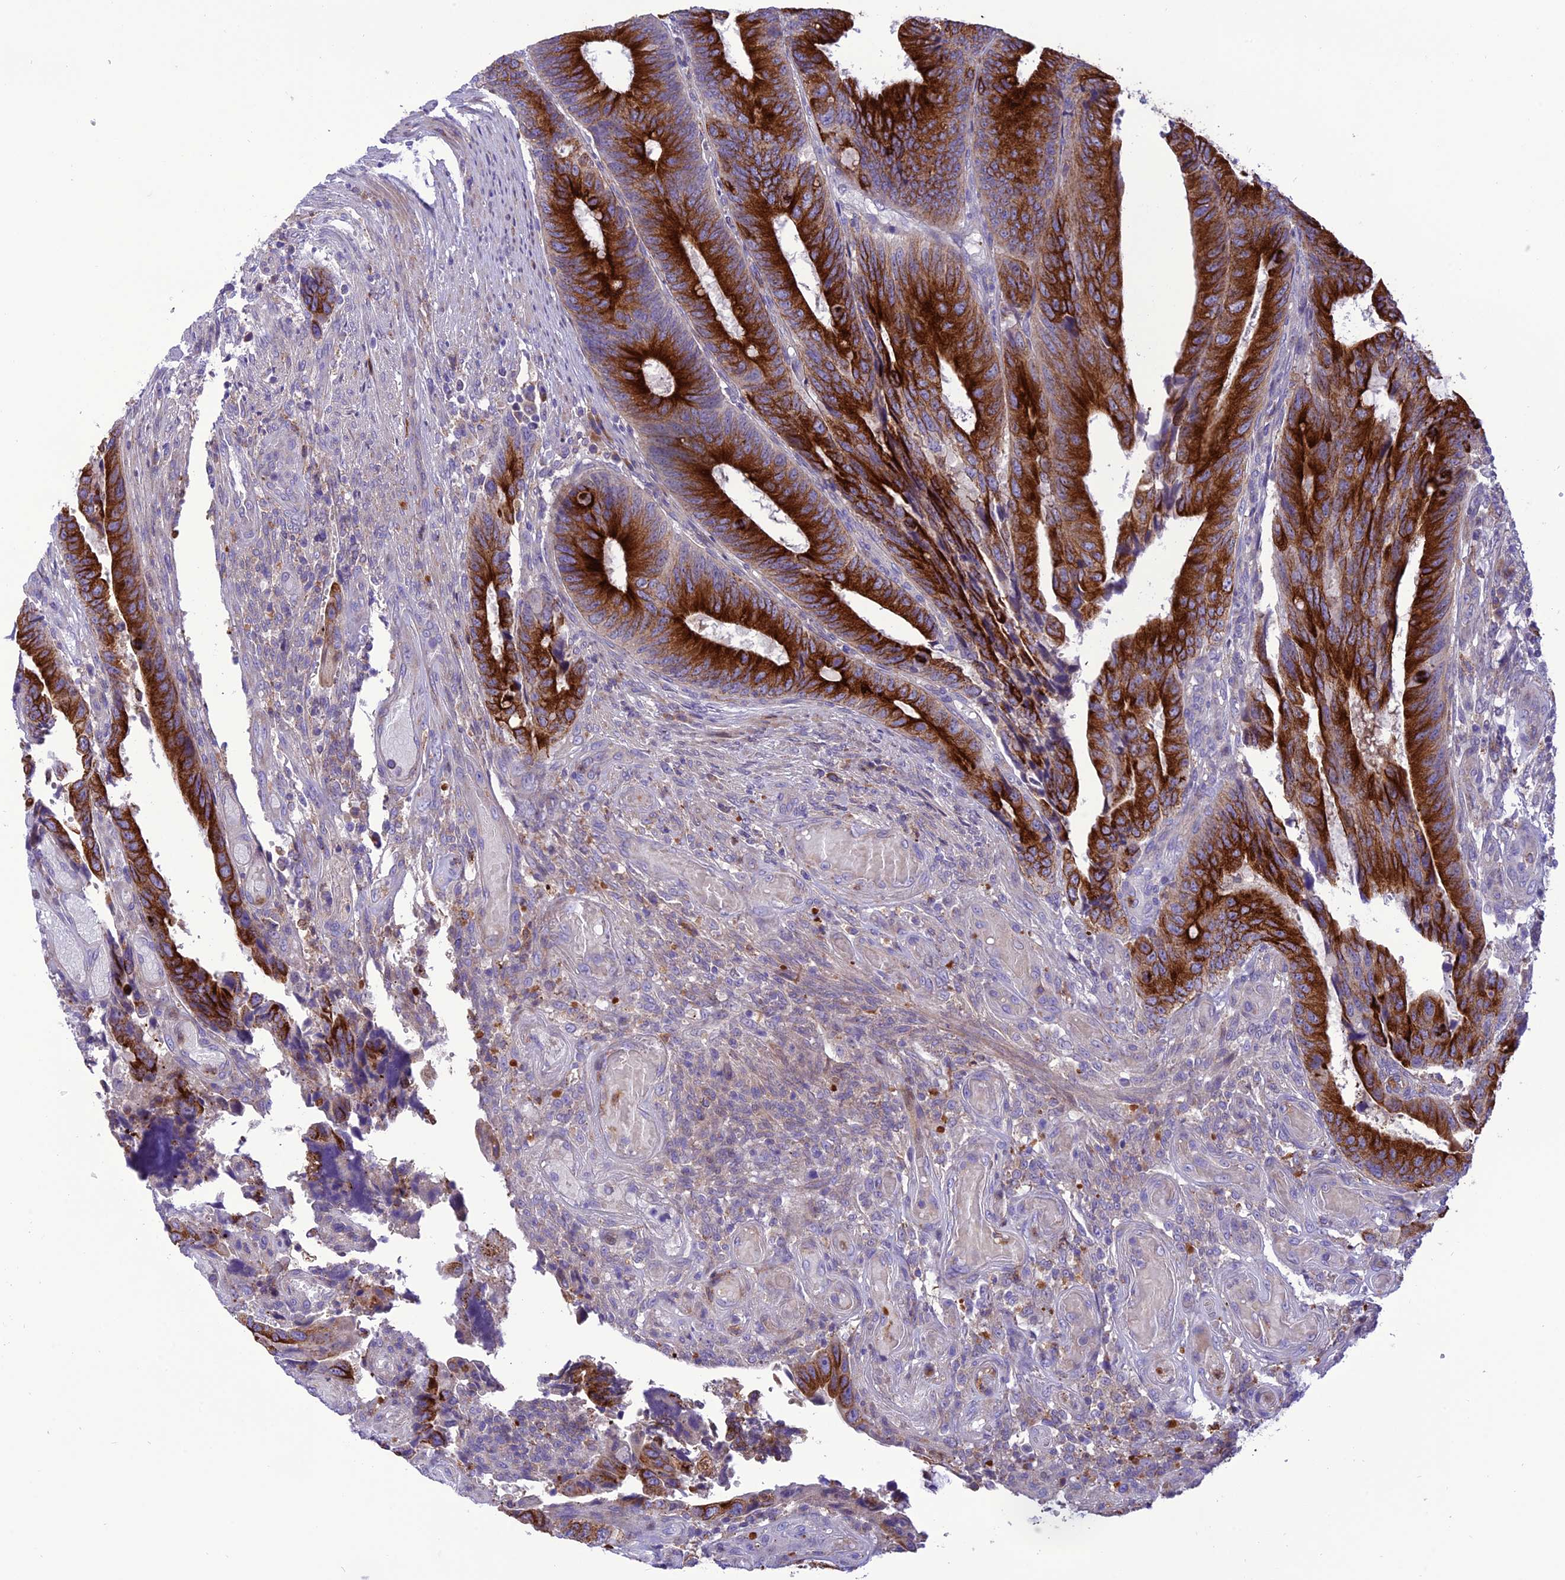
{"staining": {"intensity": "strong", "quantity": ">75%", "location": "cytoplasmic/membranous"}, "tissue": "colorectal cancer", "cell_type": "Tumor cells", "image_type": "cancer", "snomed": [{"axis": "morphology", "description": "Adenocarcinoma, NOS"}, {"axis": "topography", "description": "Colon"}], "caption": "Immunohistochemical staining of colorectal adenocarcinoma exhibits high levels of strong cytoplasmic/membranous protein positivity in approximately >75% of tumor cells.", "gene": "JMY", "patient": {"sex": "male", "age": 87}}